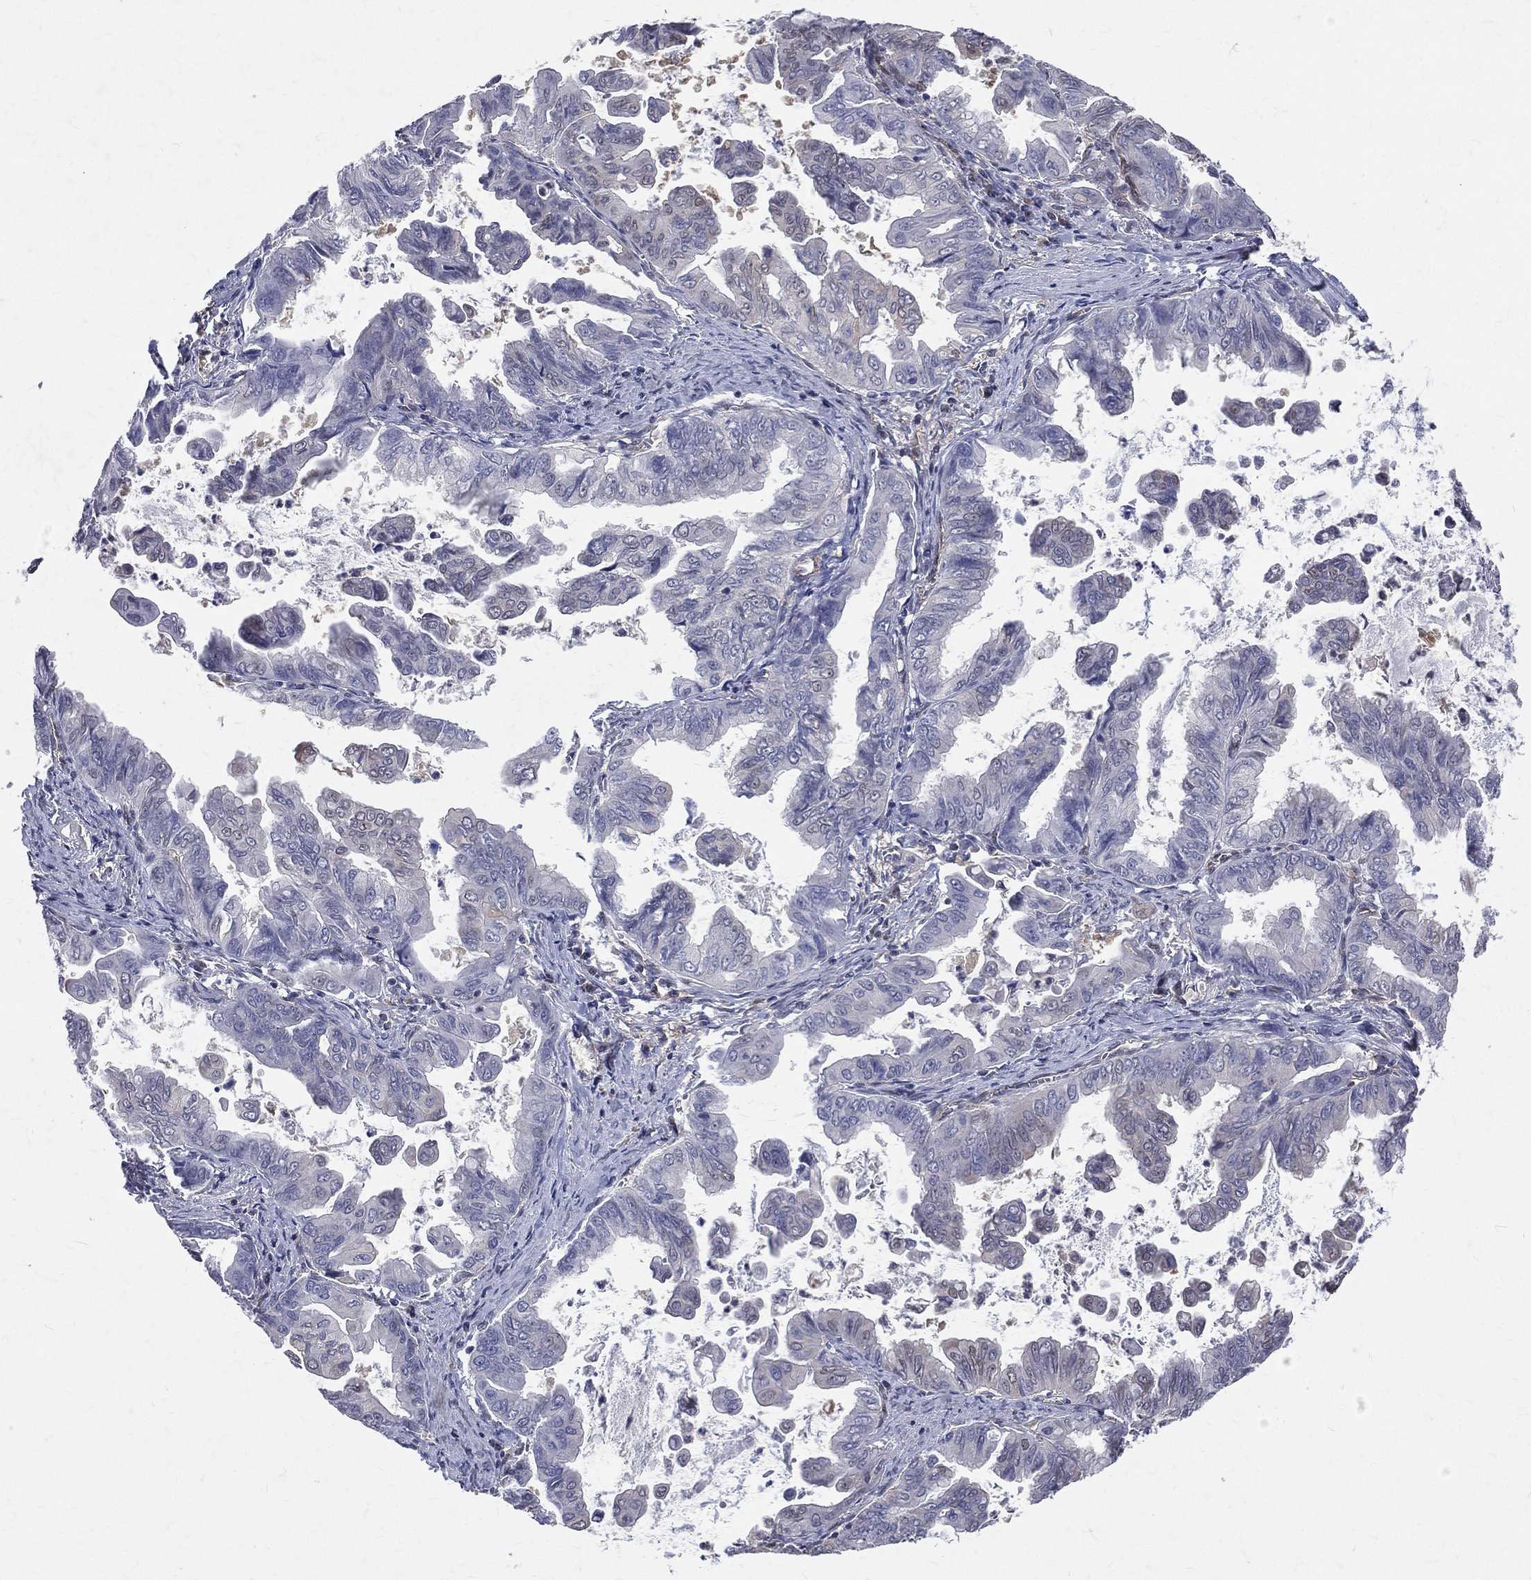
{"staining": {"intensity": "negative", "quantity": "none", "location": "none"}, "tissue": "stomach cancer", "cell_type": "Tumor cells", "image_type": "cancer", "snomed": [{"axis": "morphology", "description": "Adenocarcinoma, NOS"}, {"axis": "topography", "description": "Stomach, upper"}], "caption": "Micrograph shows no protein expression in tumor cells of stomach cancer (adenocarcinoma) tissue.", "gene": "GMPR2", "patient": {"sex": "male", "age": 80}}